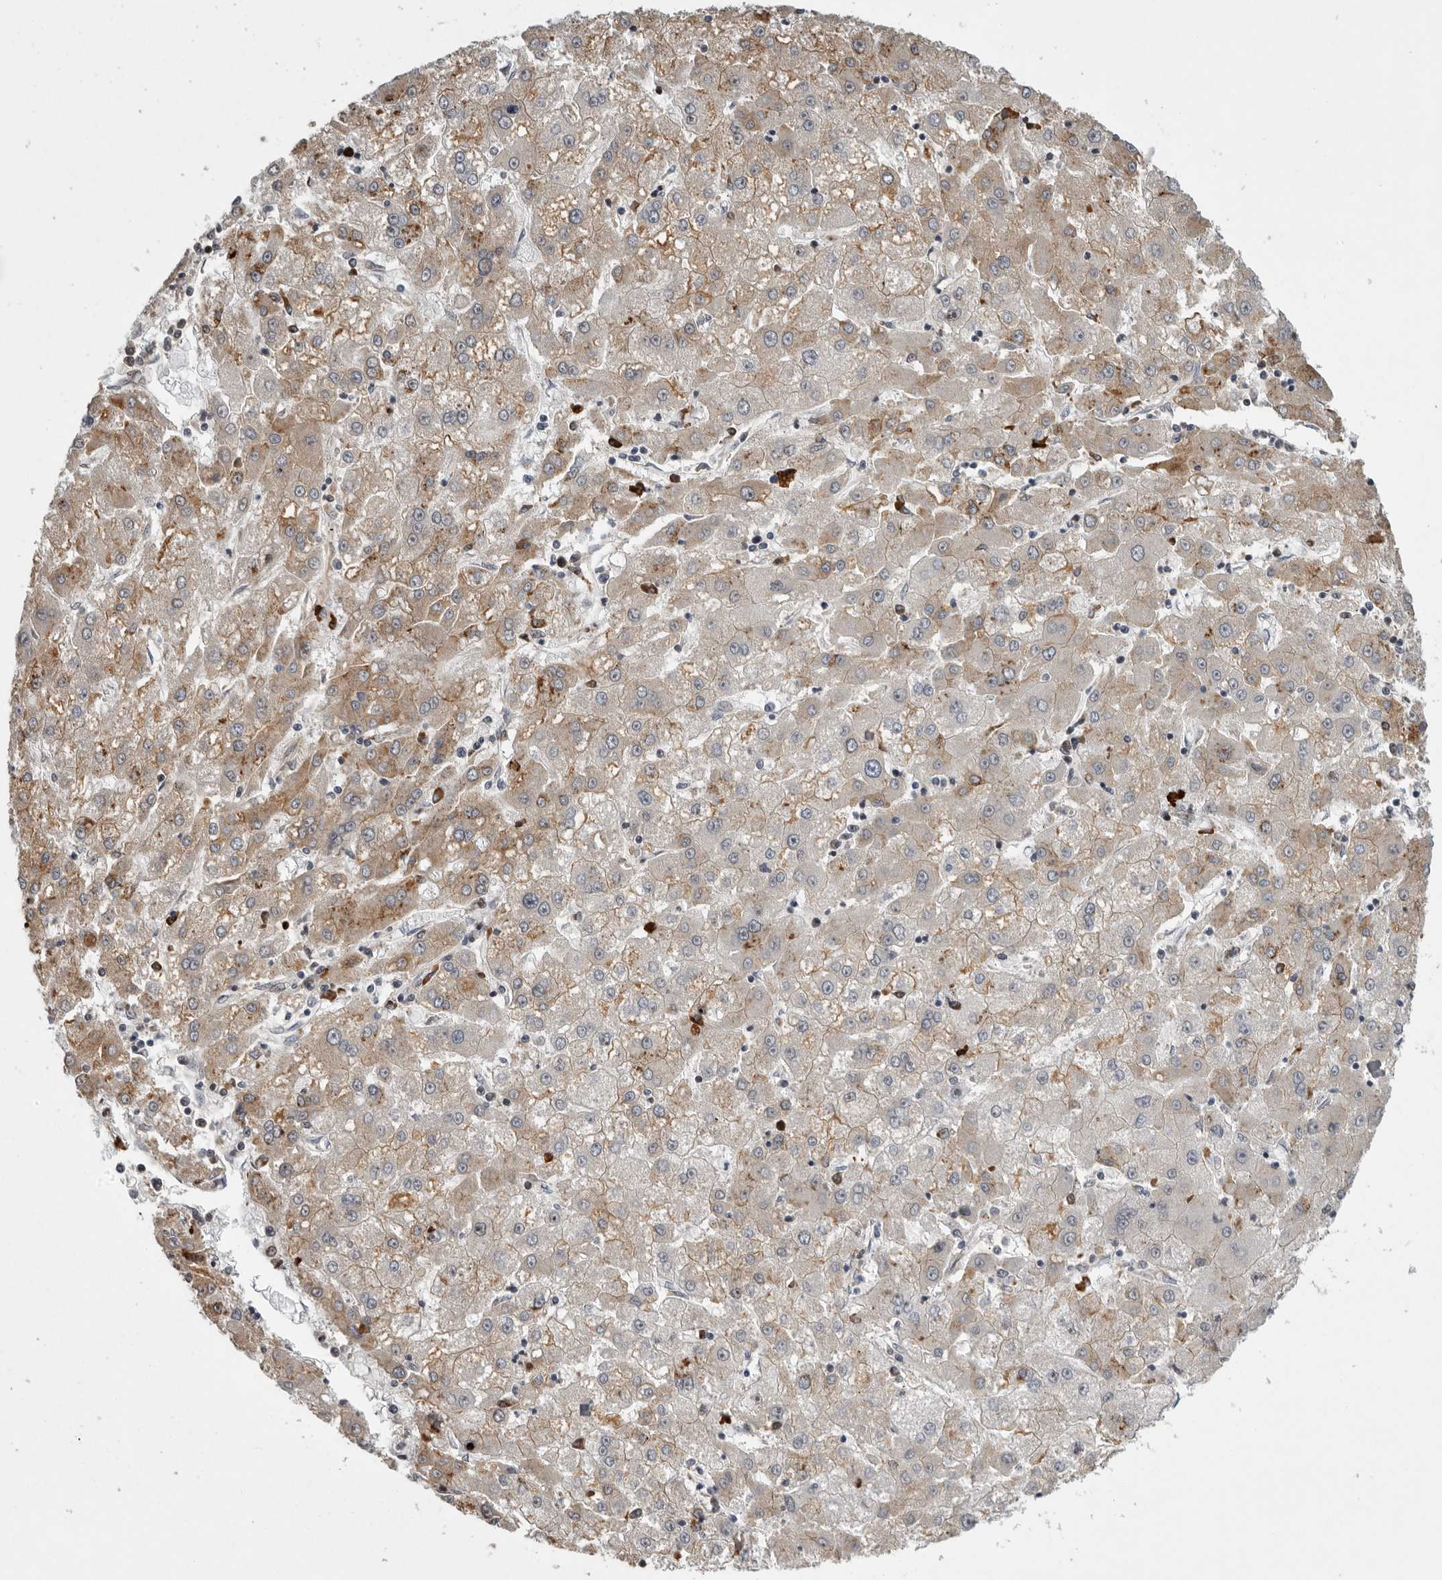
{"staining": {"intensity": "weak", "quantity": "25%-75%", "location": "cytoplasmic/membranous"}, "tissue": "liver cancer", "cell_type": "Tumor cells", "image_type": "cancer", "snomed": [{"axis": "morphology", "description": "Carcinoma, Hepatocellular, NOS"}, {"axis": "topography", "description": "Liver"}], "caption": "Protein expression analysis of human liver hepatocellular carcinoma reveals weak cytoplasmic/membranous staining in approximately 25%-75% of tumor cells.", "gene": "MPDZ", "patient": {"sex": "male", "age": 72}}